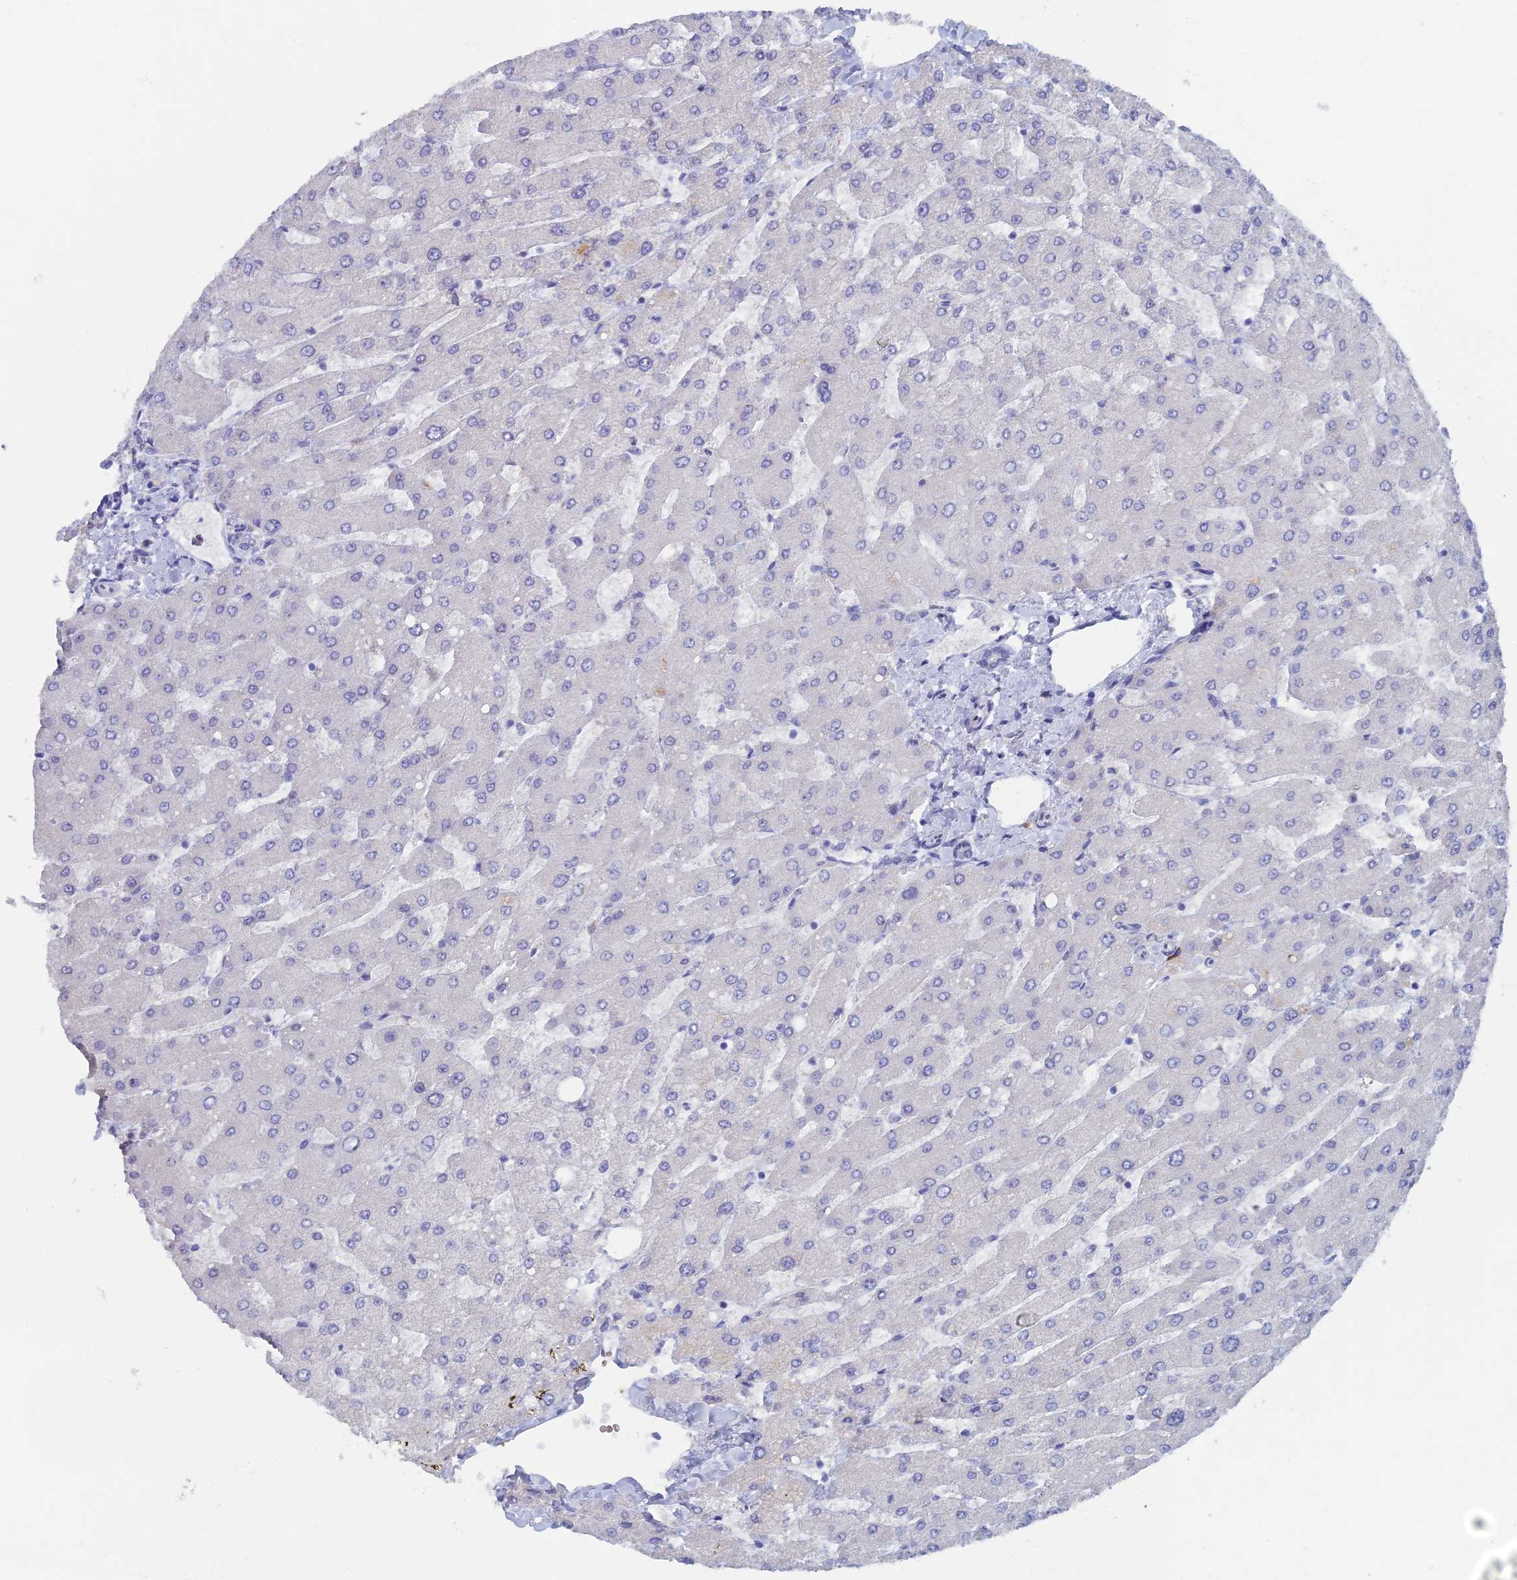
{"staining": {"intensity": "negative", "quantity": "none", "location": "none"}, "tissue": "liver", "cell_type": "Cholangiocytes", "image_type": "normal", "snomed": [{"axis": "morphology", "description": "Normal tissue, NOS"}, {"axis": "topography", "description": "Liver"}], "caption": "Cholangiocytes show no significant protein staining in normal liver. Nuclei are stained in blue.", "gene": "NOL4L", "patient": {"sex": "male", "age": 55}}